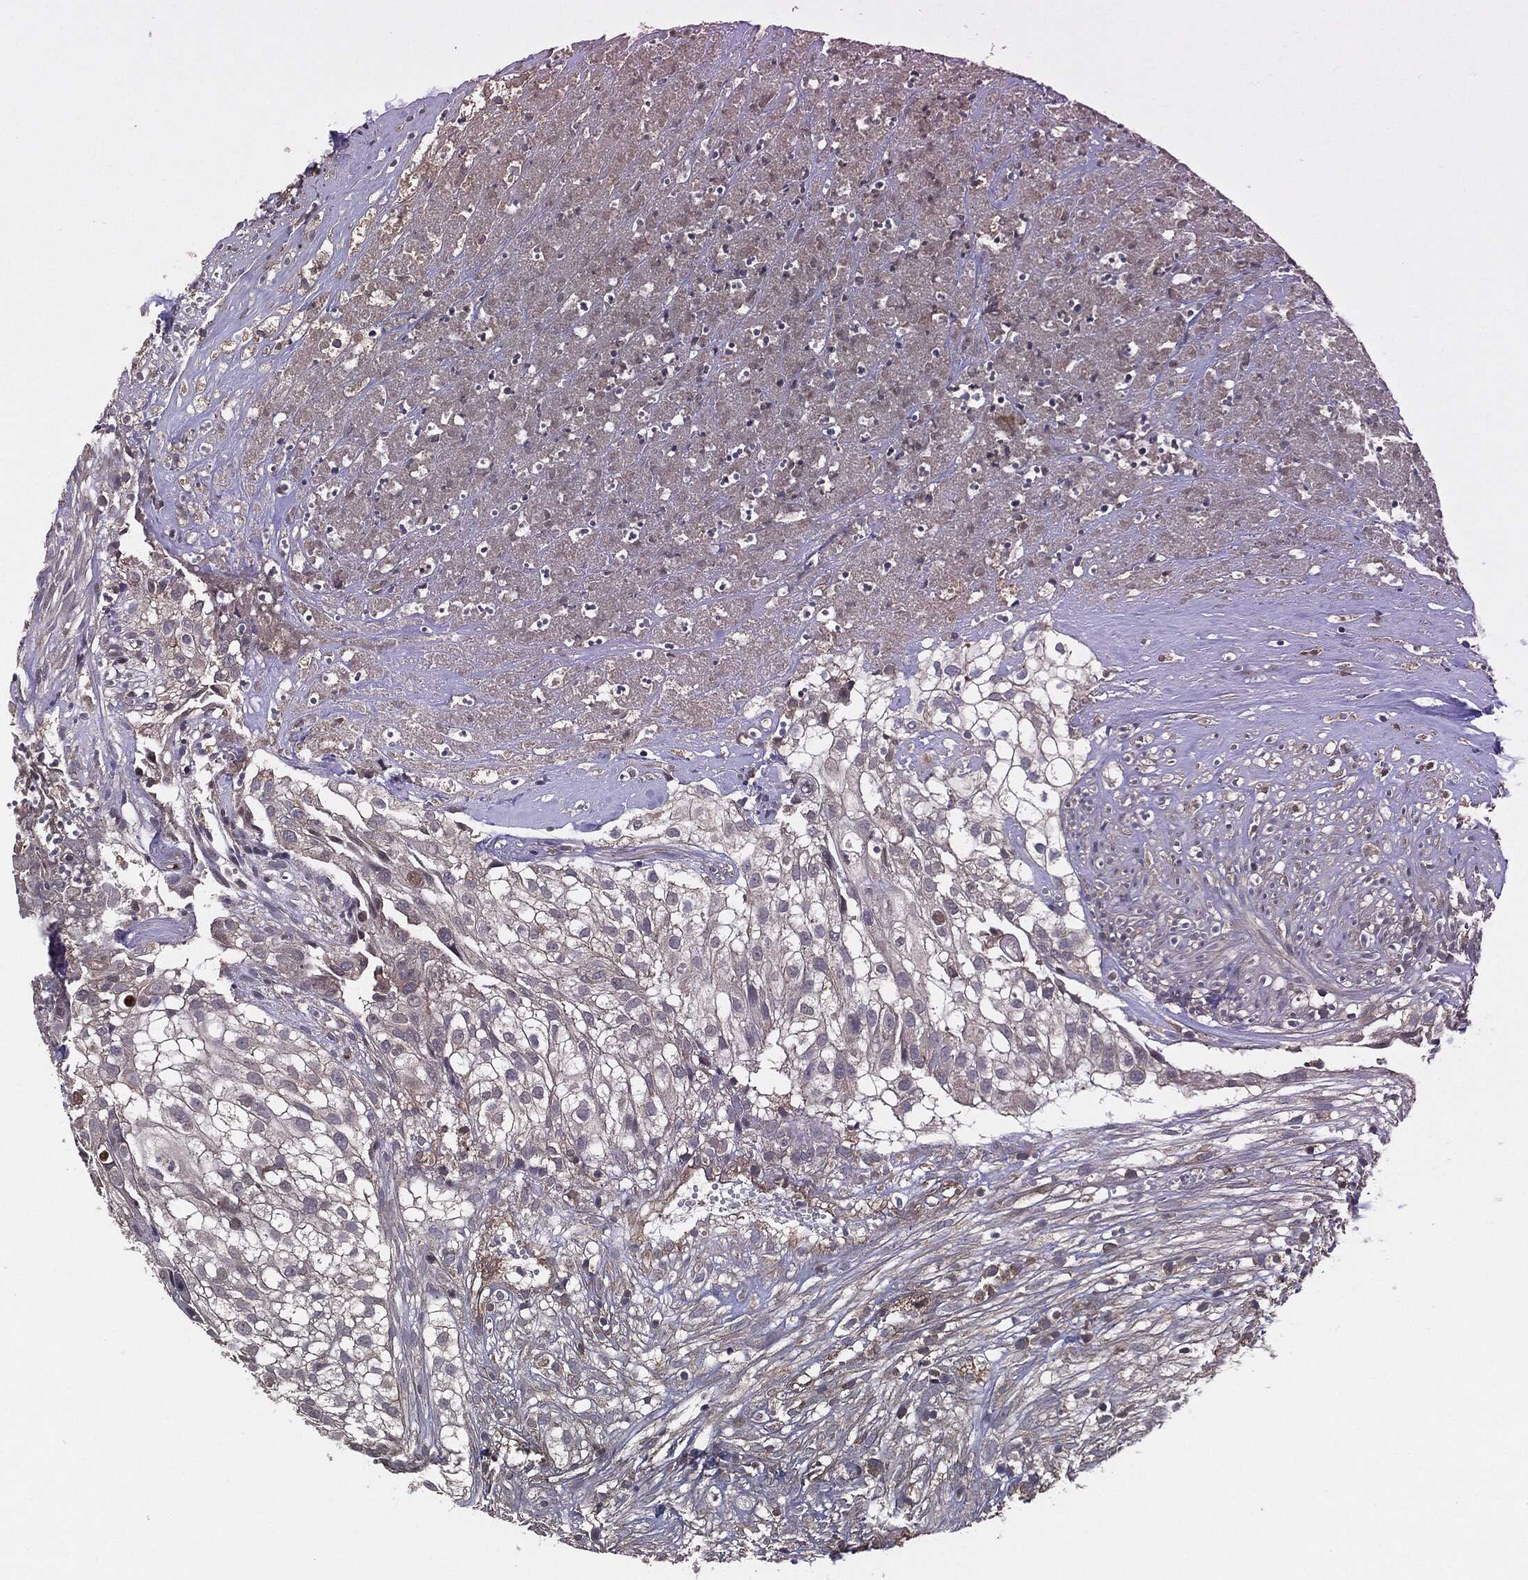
{"staining": {"intensity": "strong", "quantity": "<25%", "location": "cytoplasmic/membranous"}, "tissue": "urothelial cancer", "cell_type": "Tumor cells", "image_type": "cancer", "snomed": [{"axis": "morphology", "description": "Urothelial carcinoma, High grade"}, {"axis": "topography", "description": "Urinary bladder"}], "caption": "Tumor cells exhibit medium levels of strong cytoplasmic/membranous staining in about <25% of cells in human urothelial cancer.", "gene": "ERBIN", "patient": {"sex": "female", "age": 79}}